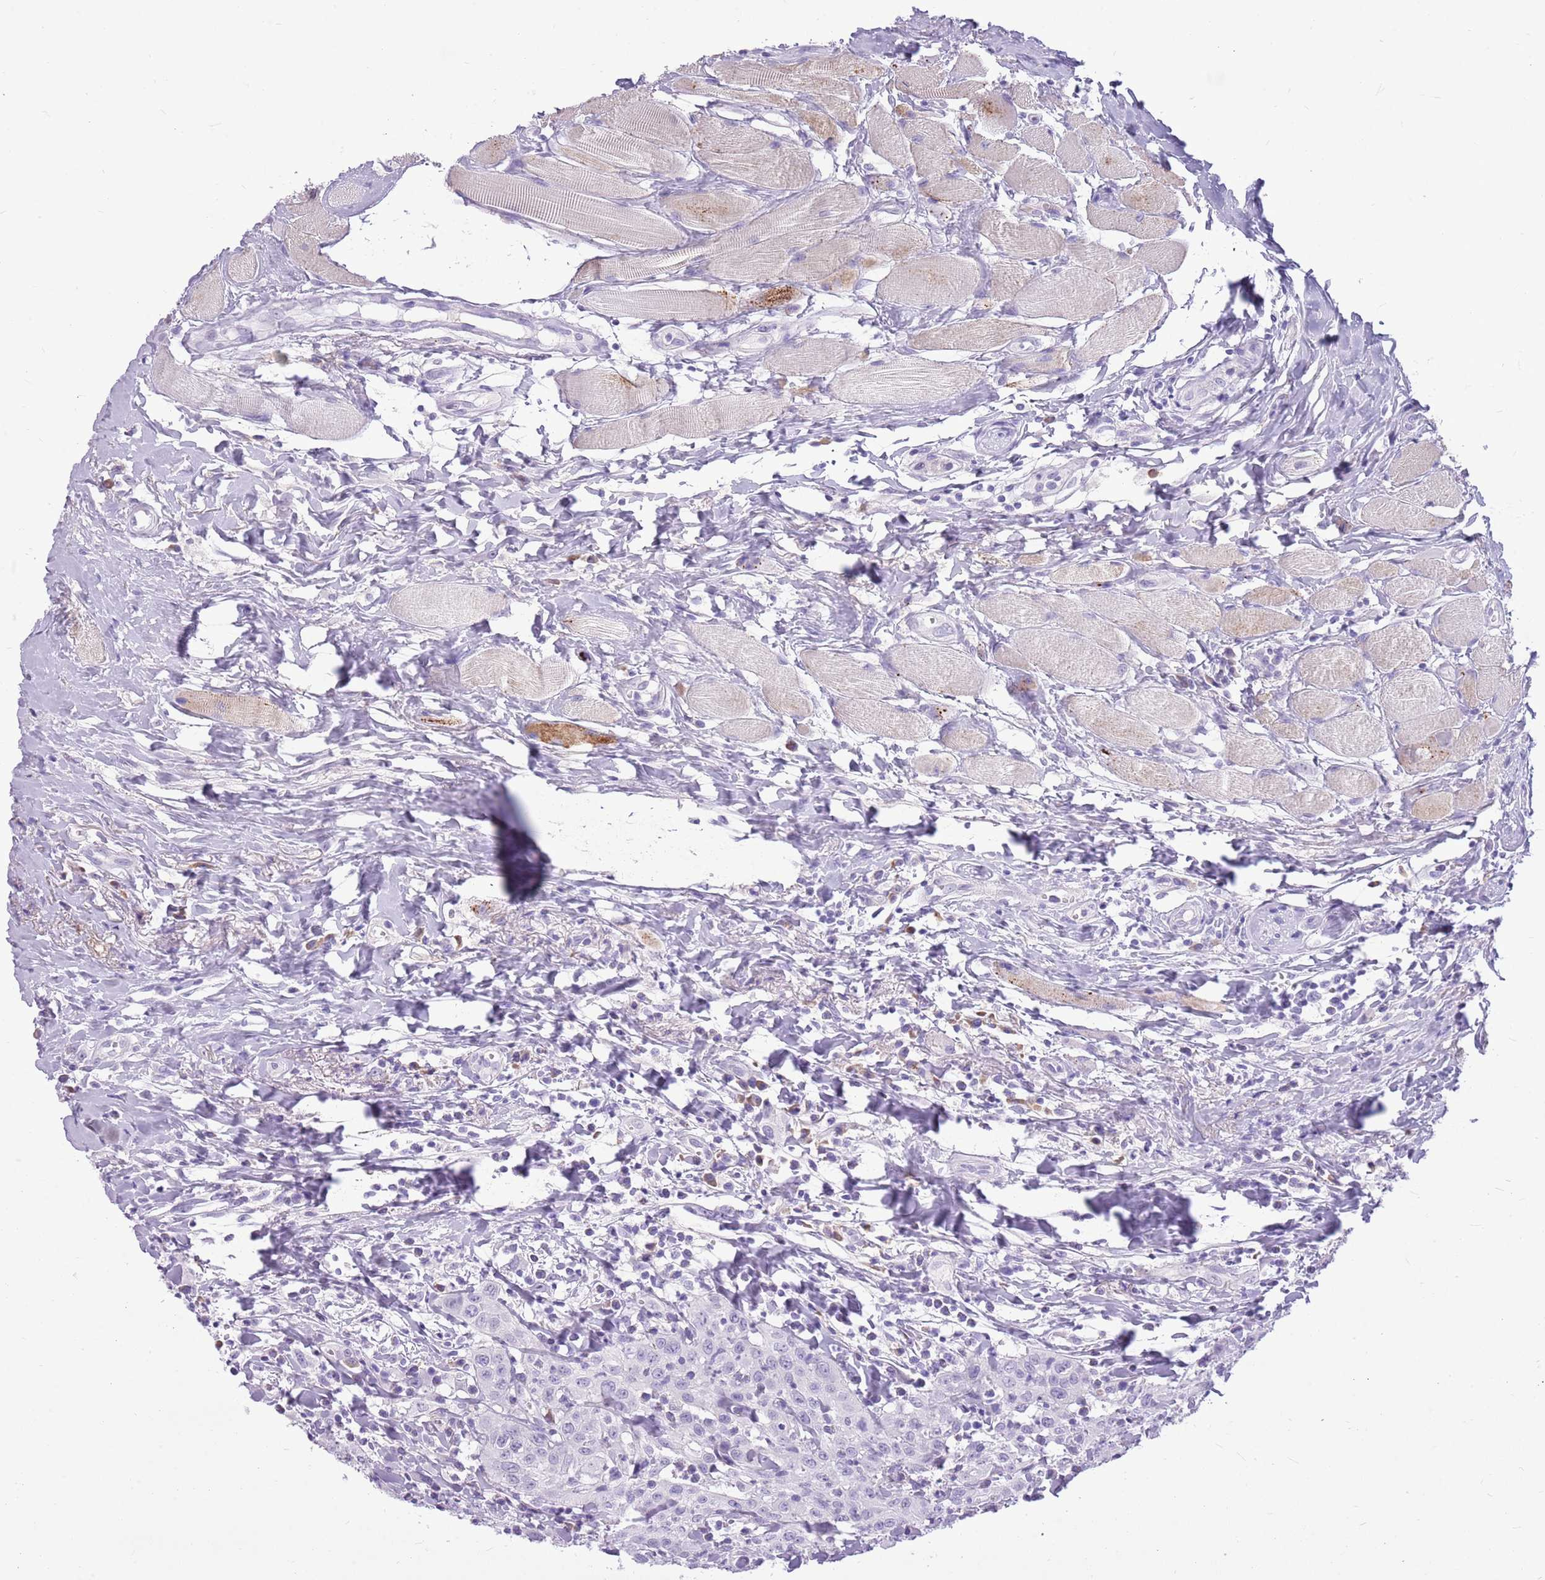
{"staining": {"intensity": "negative", "quantity": "none", "location": "none"}, "tissue": "head and neck cancer", "cell_type": "Tumor cells", "image_type": "cancer", "snomed": [{"axis": "morphology", "description": "Normal tissue, NOS"}, {"axis": "morphology", "description": "Squamous cell carcinoma, NOS"}, {"axis": "topography", "description": "Oral tissue"}, {"axis": "topography", "description": "Head-Neck"}], "caption": "High magnification brightfield microscopy of squamous cell carcinoma (head and neck) stained with DAB (brown) and counterstained with hematoxylin (blue): tumor cells show no significant staining. The staining was performed using DAB (3,3'-diaminobenzidine) to visualize the protein expression in brown, while the nuclei were stained in blue with hematoxylin (Magnification: 20x).", "gene": "ZNF425", "patient": {"sex": "female", "age": 70}}